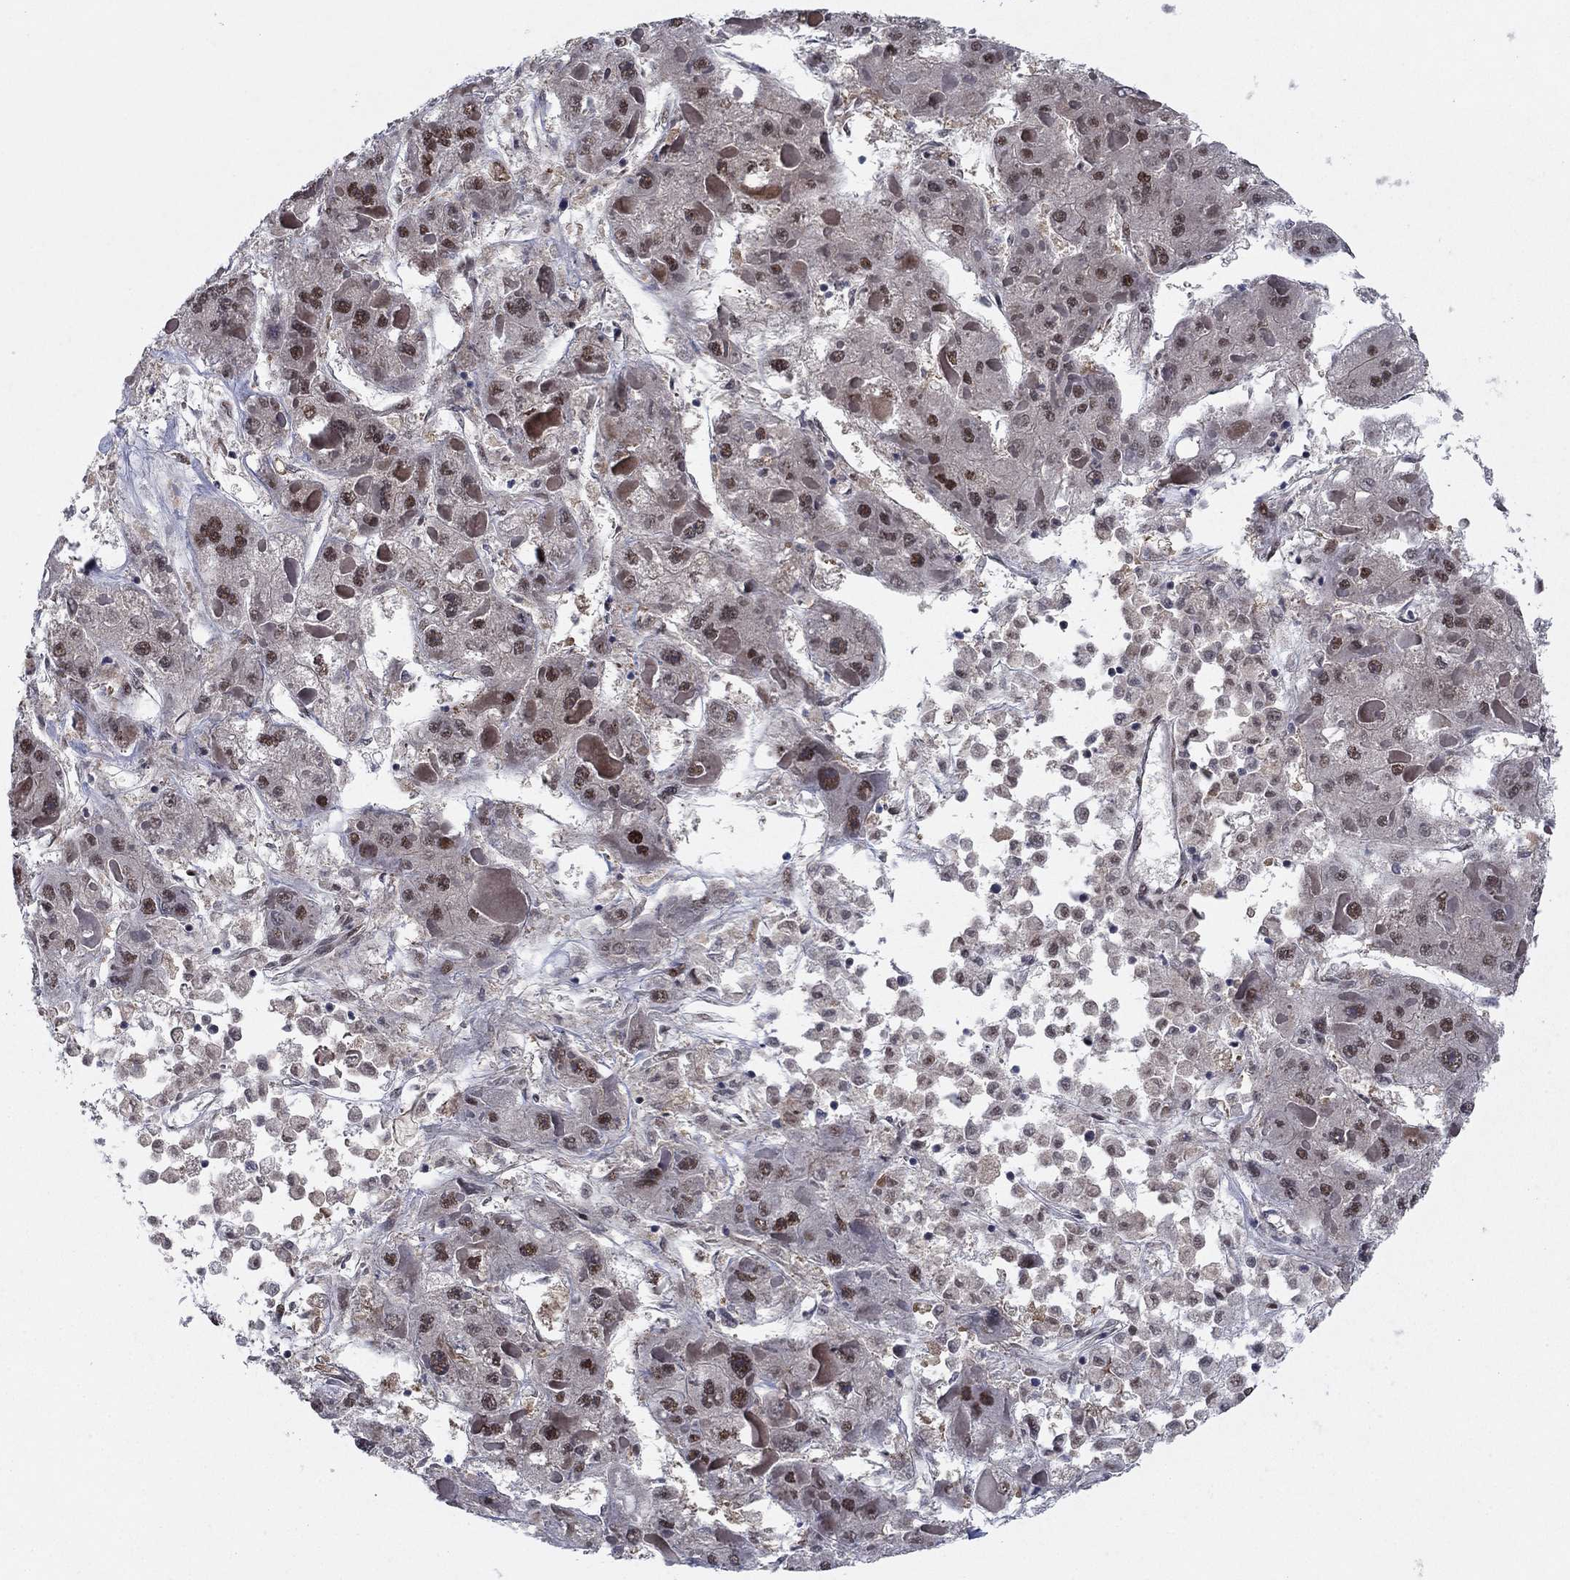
{"staining": {"intensity": "strong", "quantity": "<25%", "location": "nuclear"}, "tissue": "liver cancer", "cell_type": "Tumor cells", "image_type": "cancer", "snomed": [{"axis": "morphology", "description": "Carcinoma, Hepatocellular, NOS"}, {"axis": "topography", "description": "Liver"}], "caption": "IHC (DAB) staining of liver hepatocellular carcinoma shows strong nuclear protein staining in about <25% of tumor cells. (IHC, brightfield microscopy, high magnification).", "gene": "PSMC1", "patient": {"sex": "female", "age": 73}}